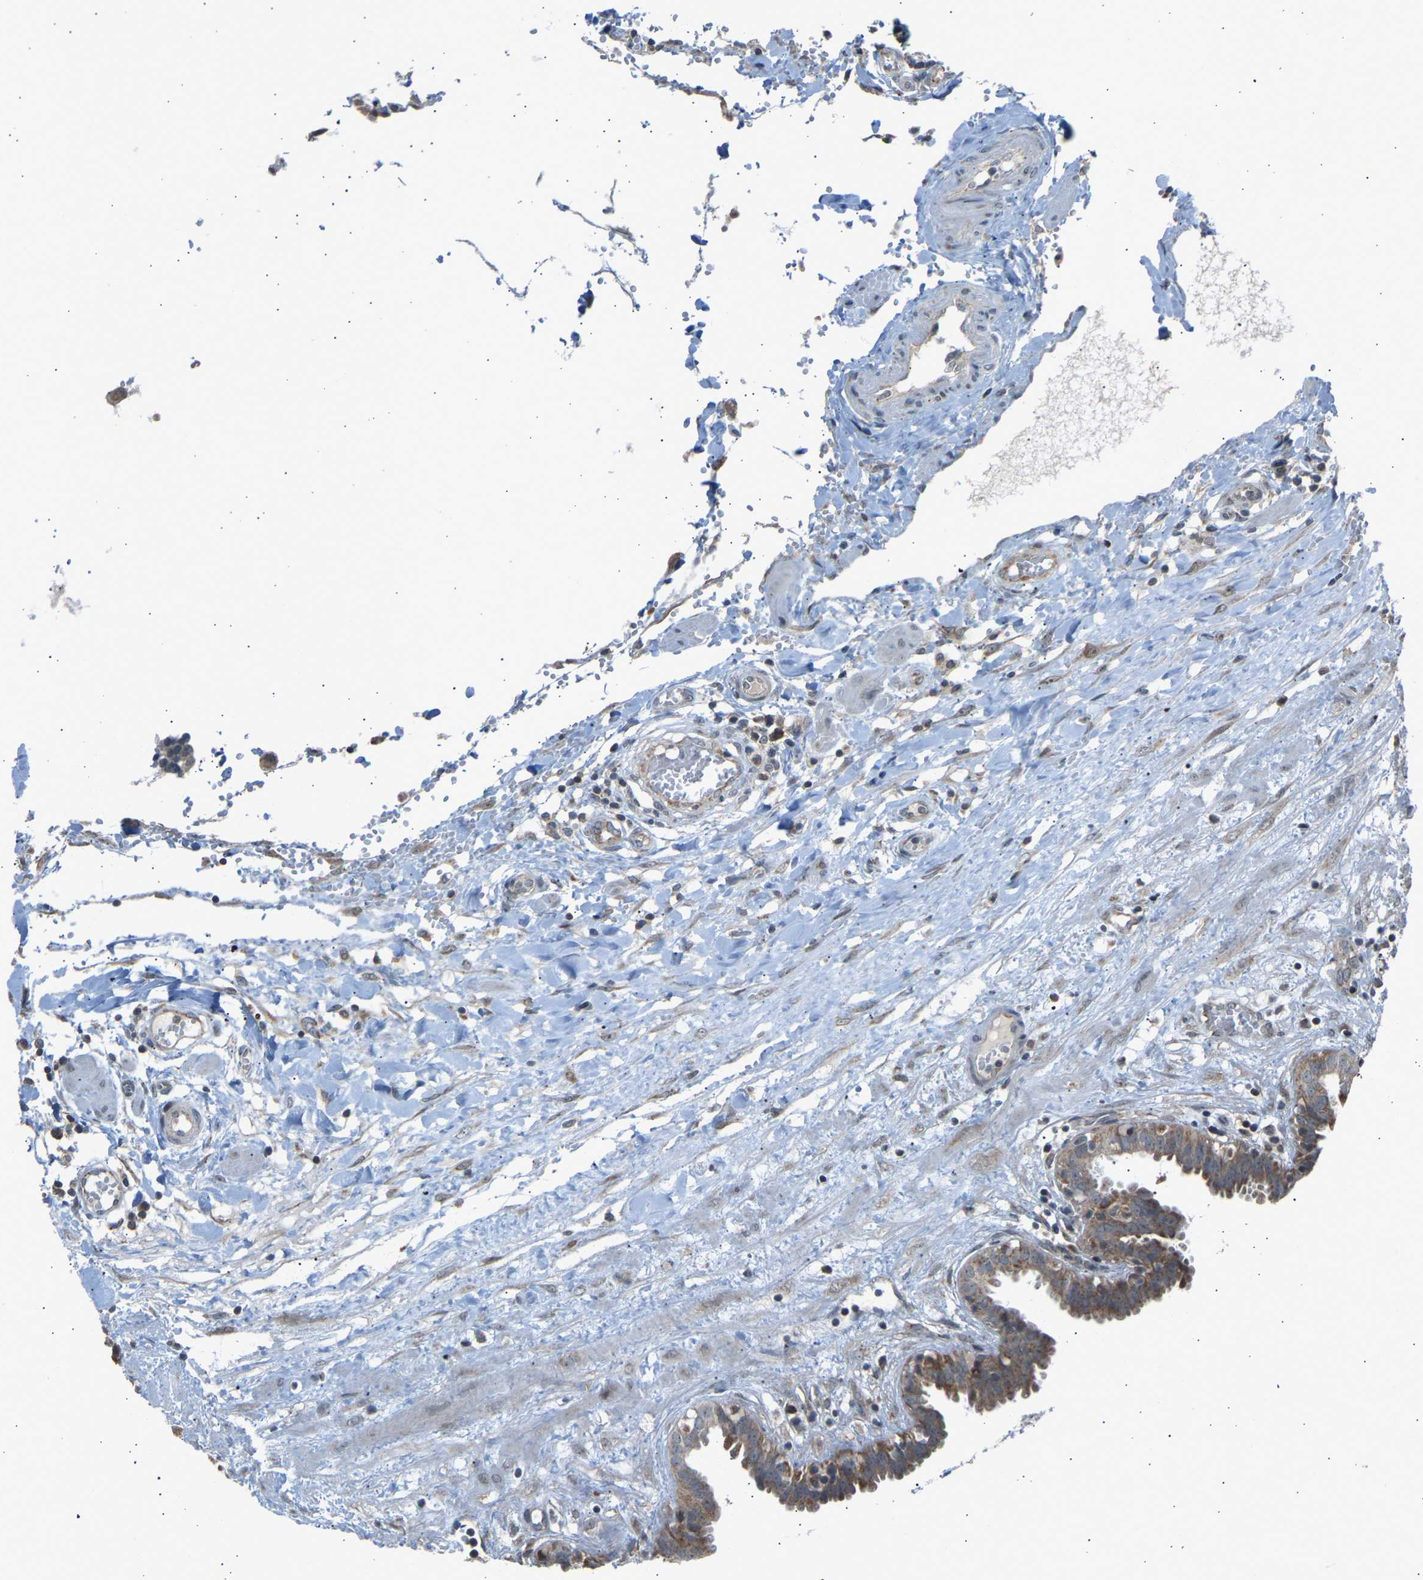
{"staining": {"intensity": "moderate", "quantity": ">75%", "location": "cytoplasmic/membranous"}, "tissue": "fallopian tube", "cell_type": "Glandular cells", "image_type": "normal", "snomed": [{"axis": "morphology", "description": "Normal tissue, NOS"}, {"axis": "topography", "description": "Fallopian tube"}, {"axis": "topography", "description": "Placenta"}], "caption": "Fallopian tube stained for a protein displays moderate cytoplasmic/membranous positivity in glandular cells. (Brightfield microscopy of DAB IHC at high magnification).", "gene": "SLIRP", "patient": {"sex": "female", "age": 32}}